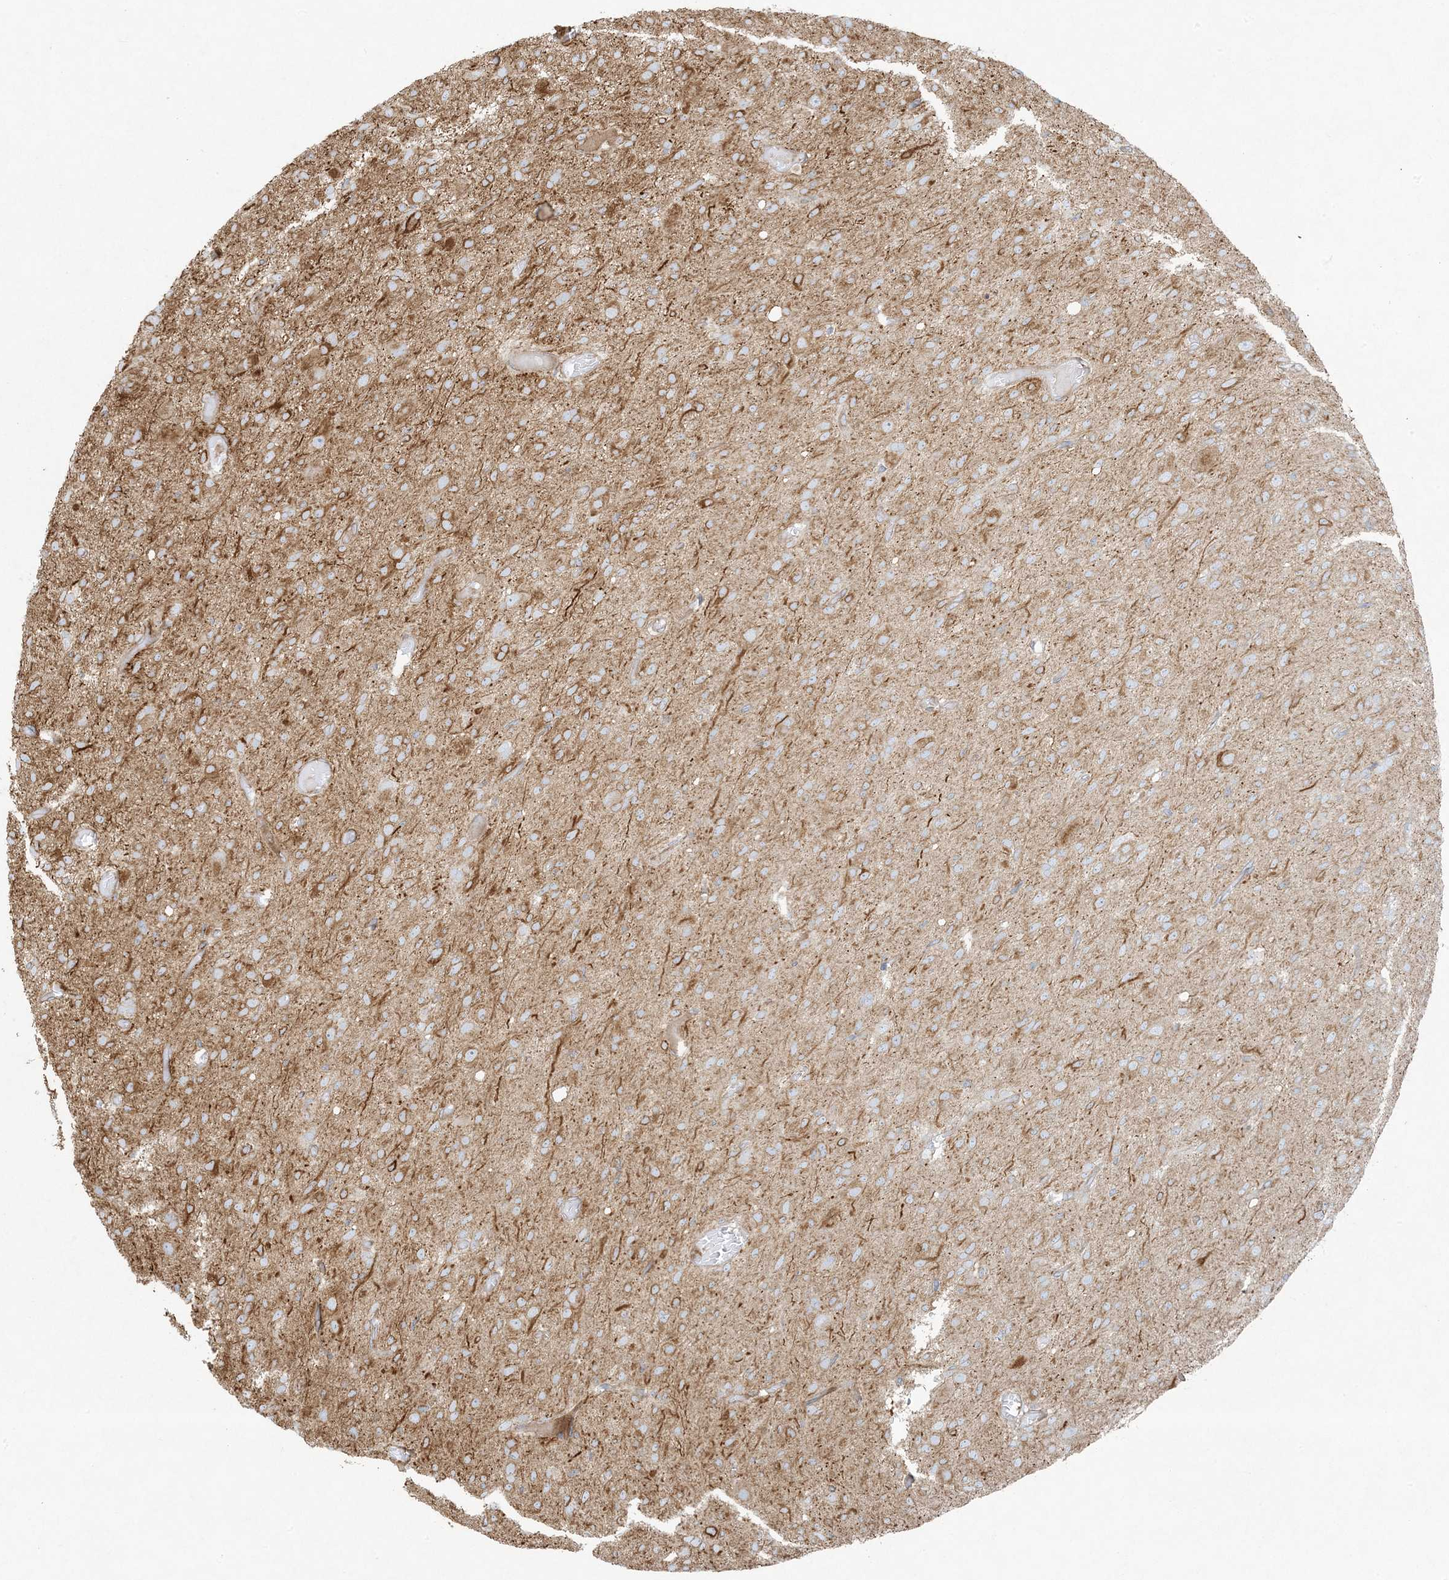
{"staining": {"intensity": "moderate", "quantity": "25%-75%", "location": "cytoplasmic/membranous"}, "tissue": "glioma", "cell_type": "Tumor cells", "image_type": "cancer", "snomed": [{"axis": "morphology", "description": "Glioma, malignant, High grade"}, {"axis": "topography", "description": "Brain"}], "caption": "Human malignant glioma (high-grade) stained for a protein (brown) shows moderate cytoplasmic/membranous positive positivity in about 25%-75% of tumor cells.", "gene": "PIK3R4", "patient": {"sex": "female", "age": 59}}